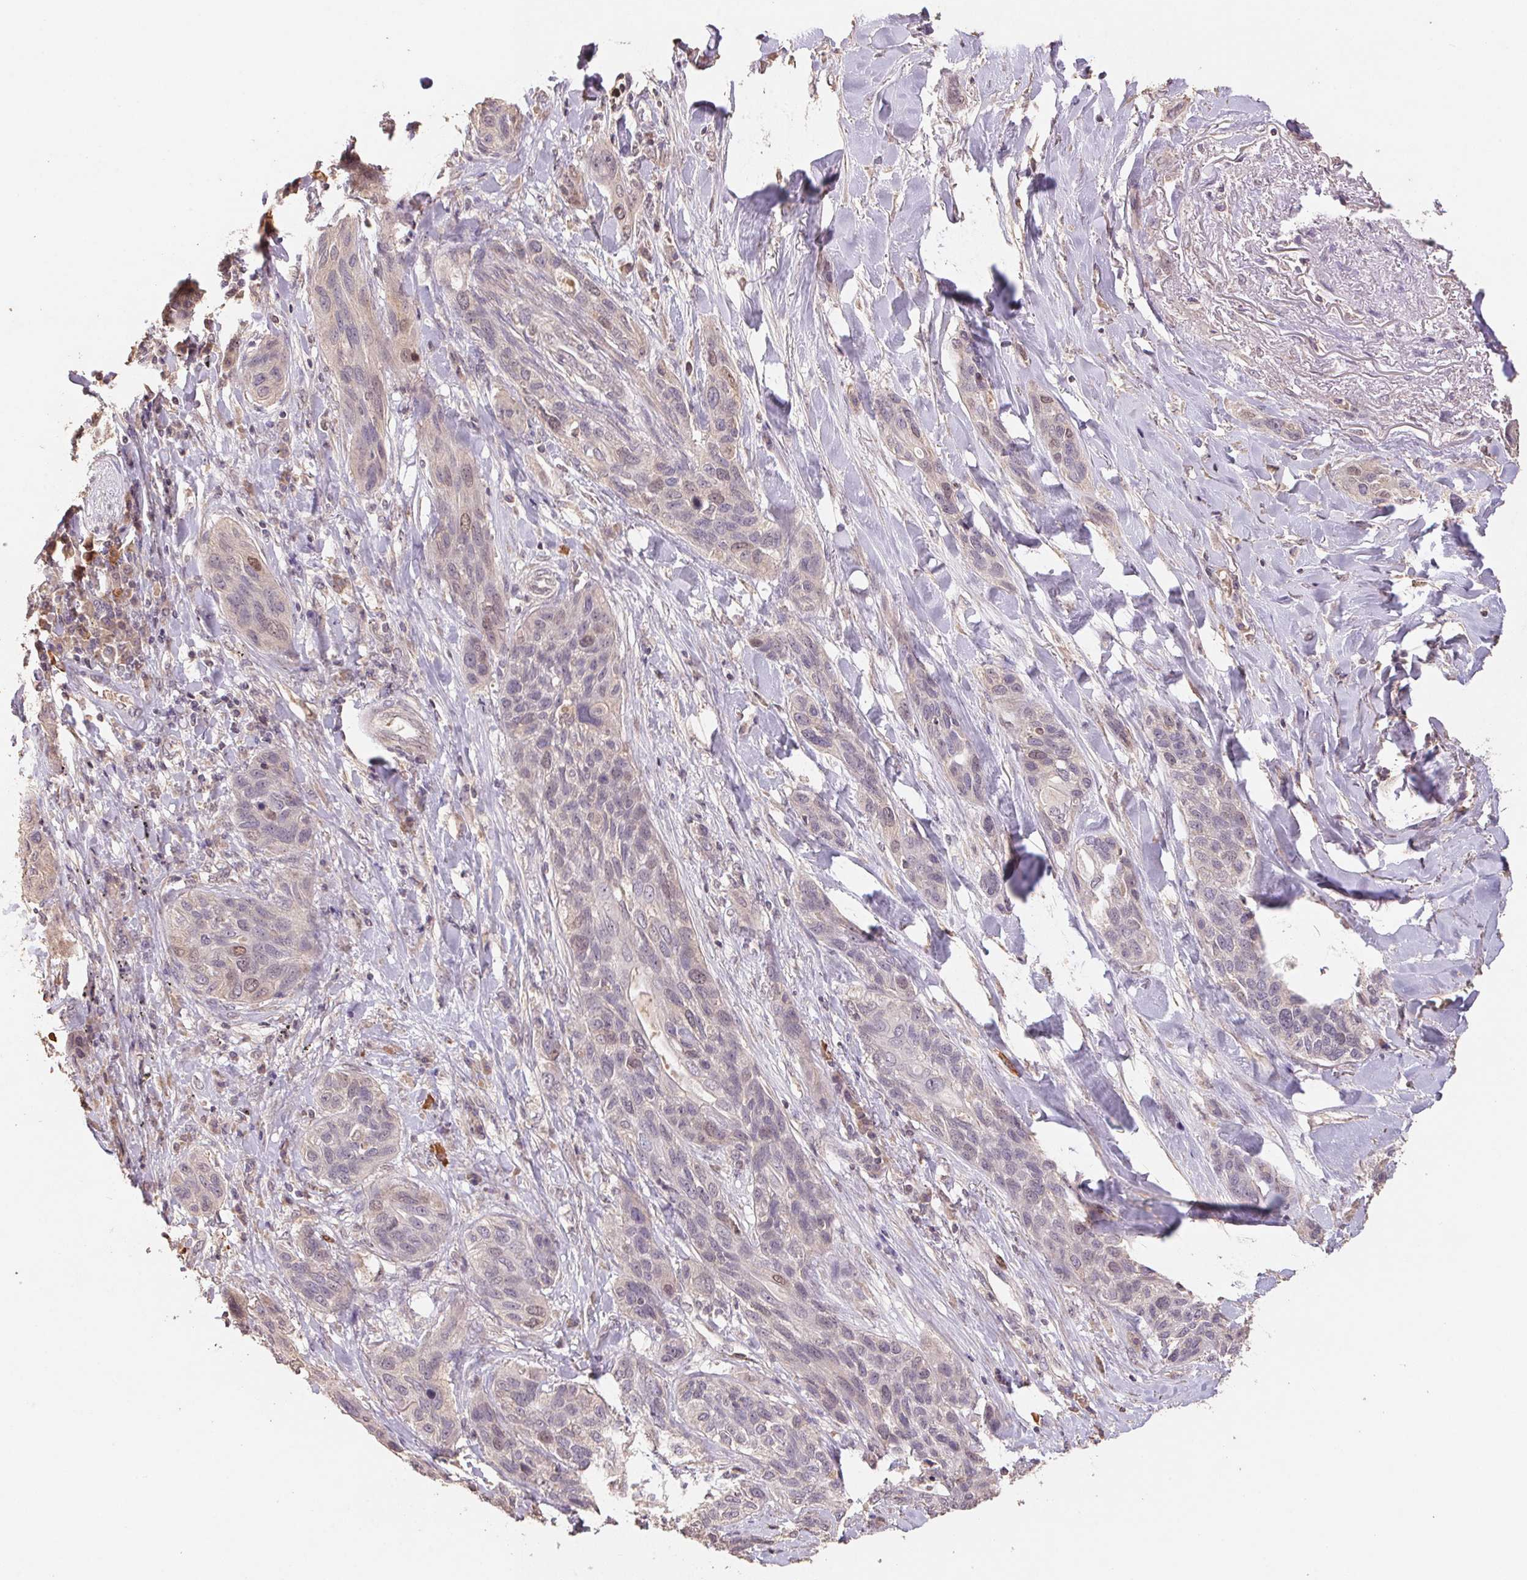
{"staining": {"intensity": "weak", "quantity": "<25%", "location": "nuclear"}, "tissue": "lung cancer", "cell_type": "Tumor cells", "image_type": "cancer", "snomed": [{"axis": "morphology", "description": "Squamous cell carcinoma, NOS"}, {"axis": "topography", "description": "Lung"}], "caption": "This photomicrograph is of squamous cell carcinoma (lung) stained with immunohistochemistry (IHC) to label a protein in brown with the nuclei are counter-stained blue. There is no expression in tumor cells.", "gene": "CENPF", "patient": {"sex": "female", "age": 70}}